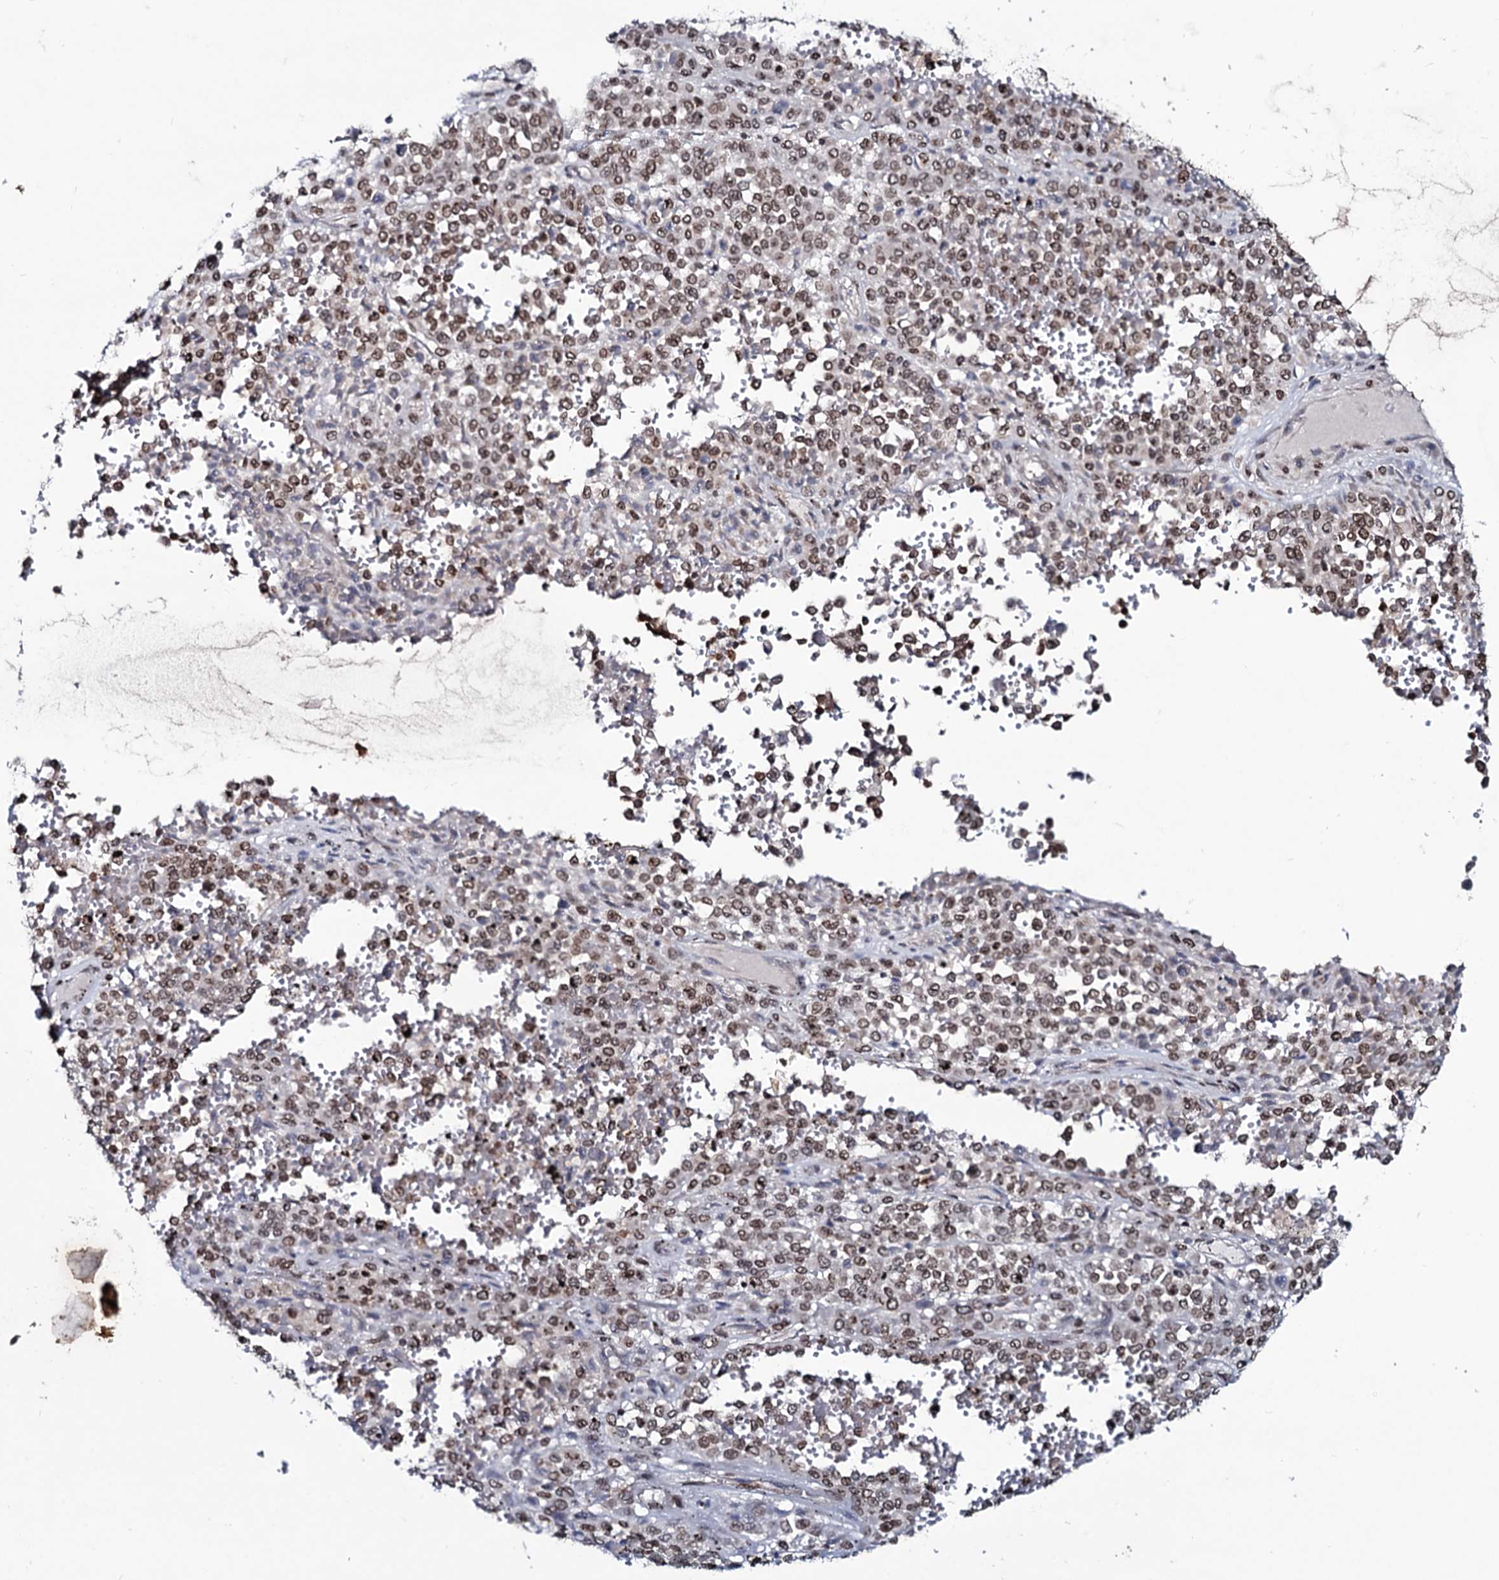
{"staining": {"intensity": "moderate", "quantity": ">75%", "location": "cytoplasmic/membranous,nuclear"}, "tissue": "melanoma", "cell_type": "Tumor cells", "image_type": "cancer", "snomed": [{"axis": "morphology", "description": "Malignant melanoma, Metastatic site"}, {"axis": "topography", "description": "Pancreas"}], "caption": "Immunohistochemical staining of malignant melanoma (metastatic site) shows medium levels of moderate cytoplasmic/membranous and nuclear protein positivity in about >75% of tumor cells.", "gene": "RNF6", "patient": {"sex": "female", "age": 30}}